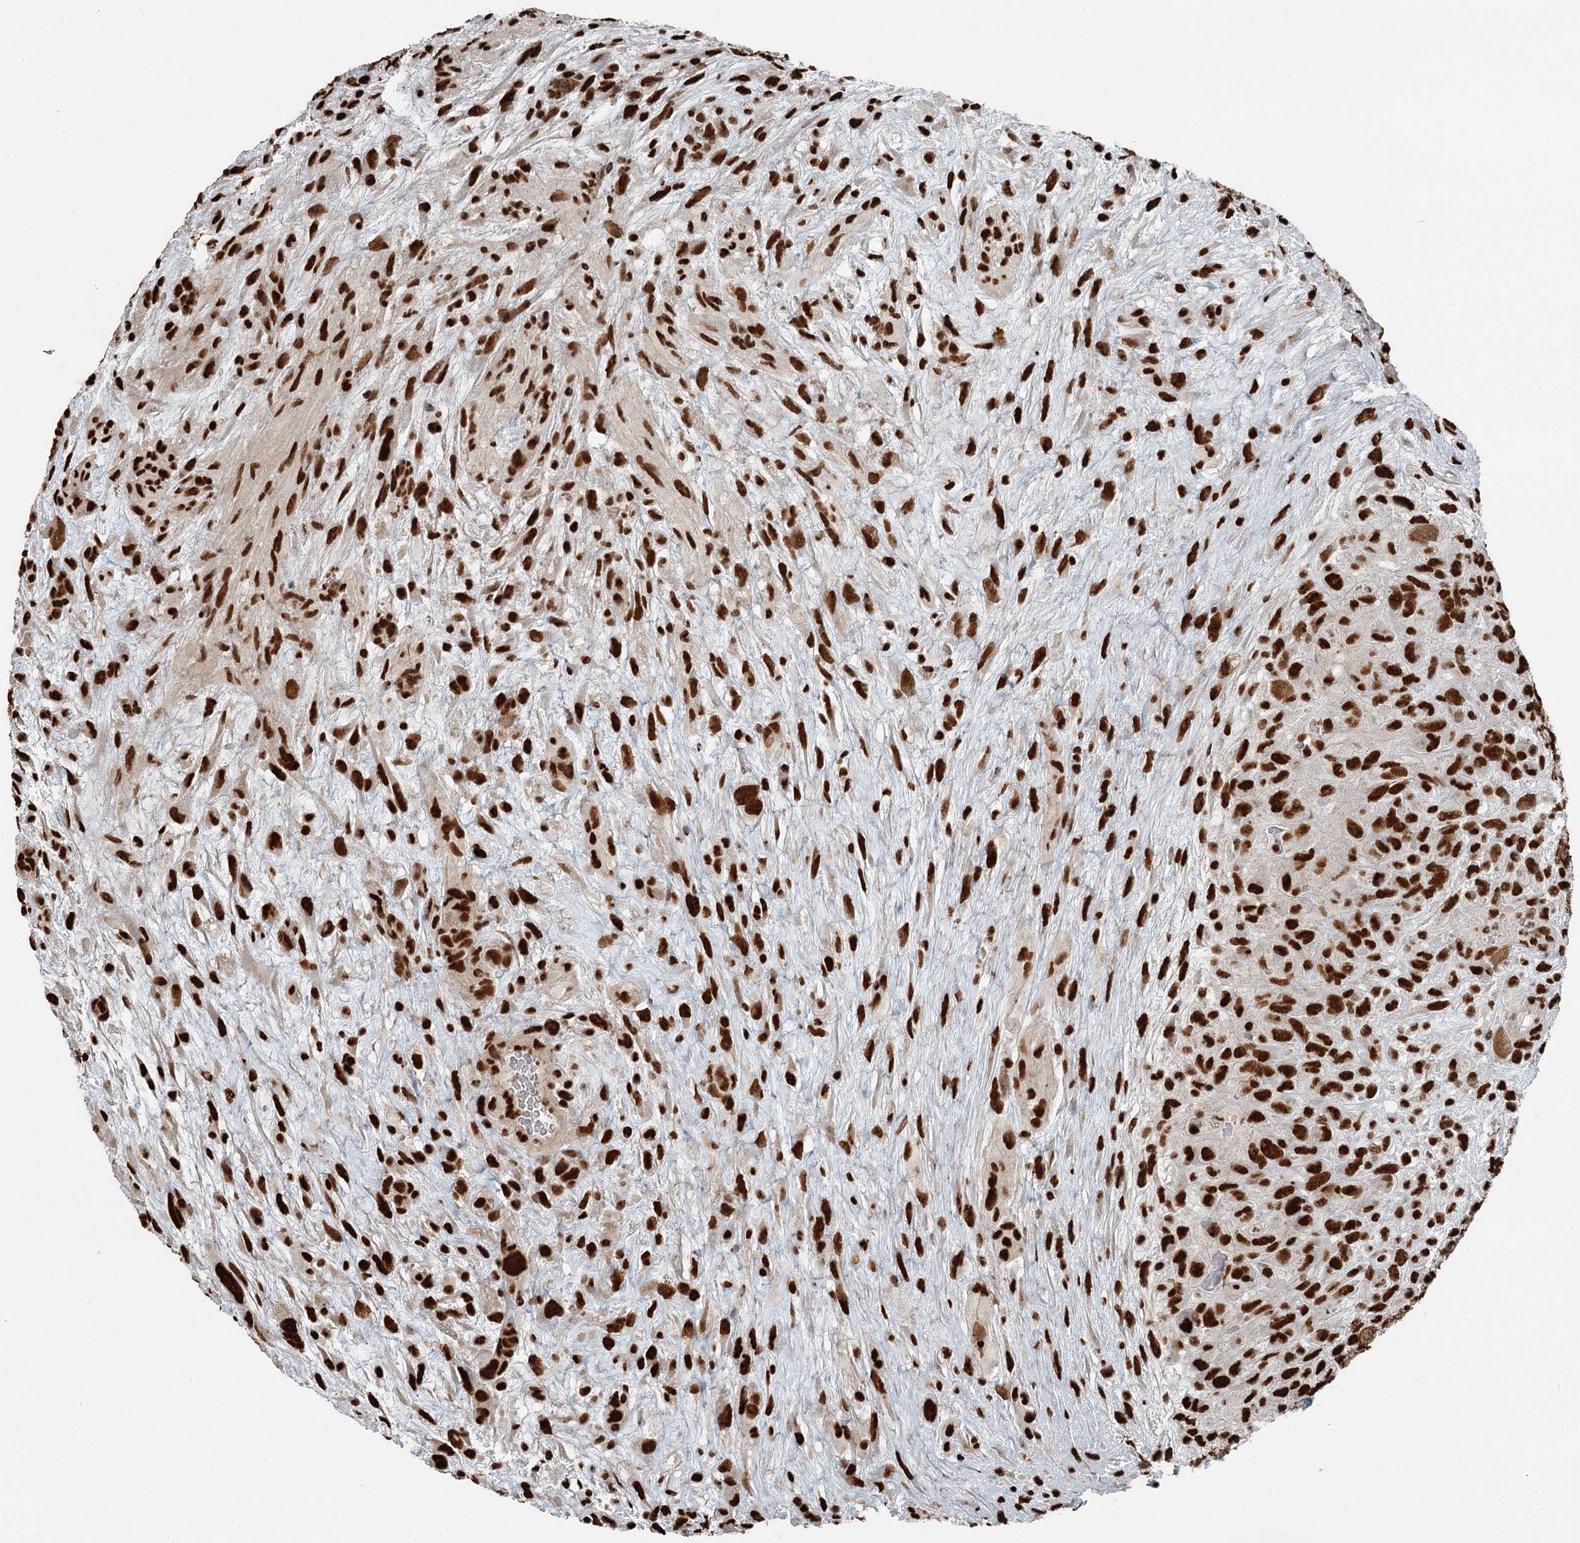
{"staining": {"intensity": "strong", "quantity": ">75%", "location": "nuclear"}, "tissue": "glioma", "cell_type": "Tumor cells", "image_type": "cancer", "snomed": [{"axis": "morphology", "description": "Glioma, malignant, High grade"}, {"axis": "topography", "description": "Brain"}], "caption": "Immunohistochemistry histopathology image of neoplastic tissue: human glioma stained using immunohistochemistry demonstrates high levels of strong protein expression localized specifically in the nuclear of tumor cells, appearing as a nuclear brown color.", "gene": "RBBP7", "patient": {"sex": "male", "age": 61}}